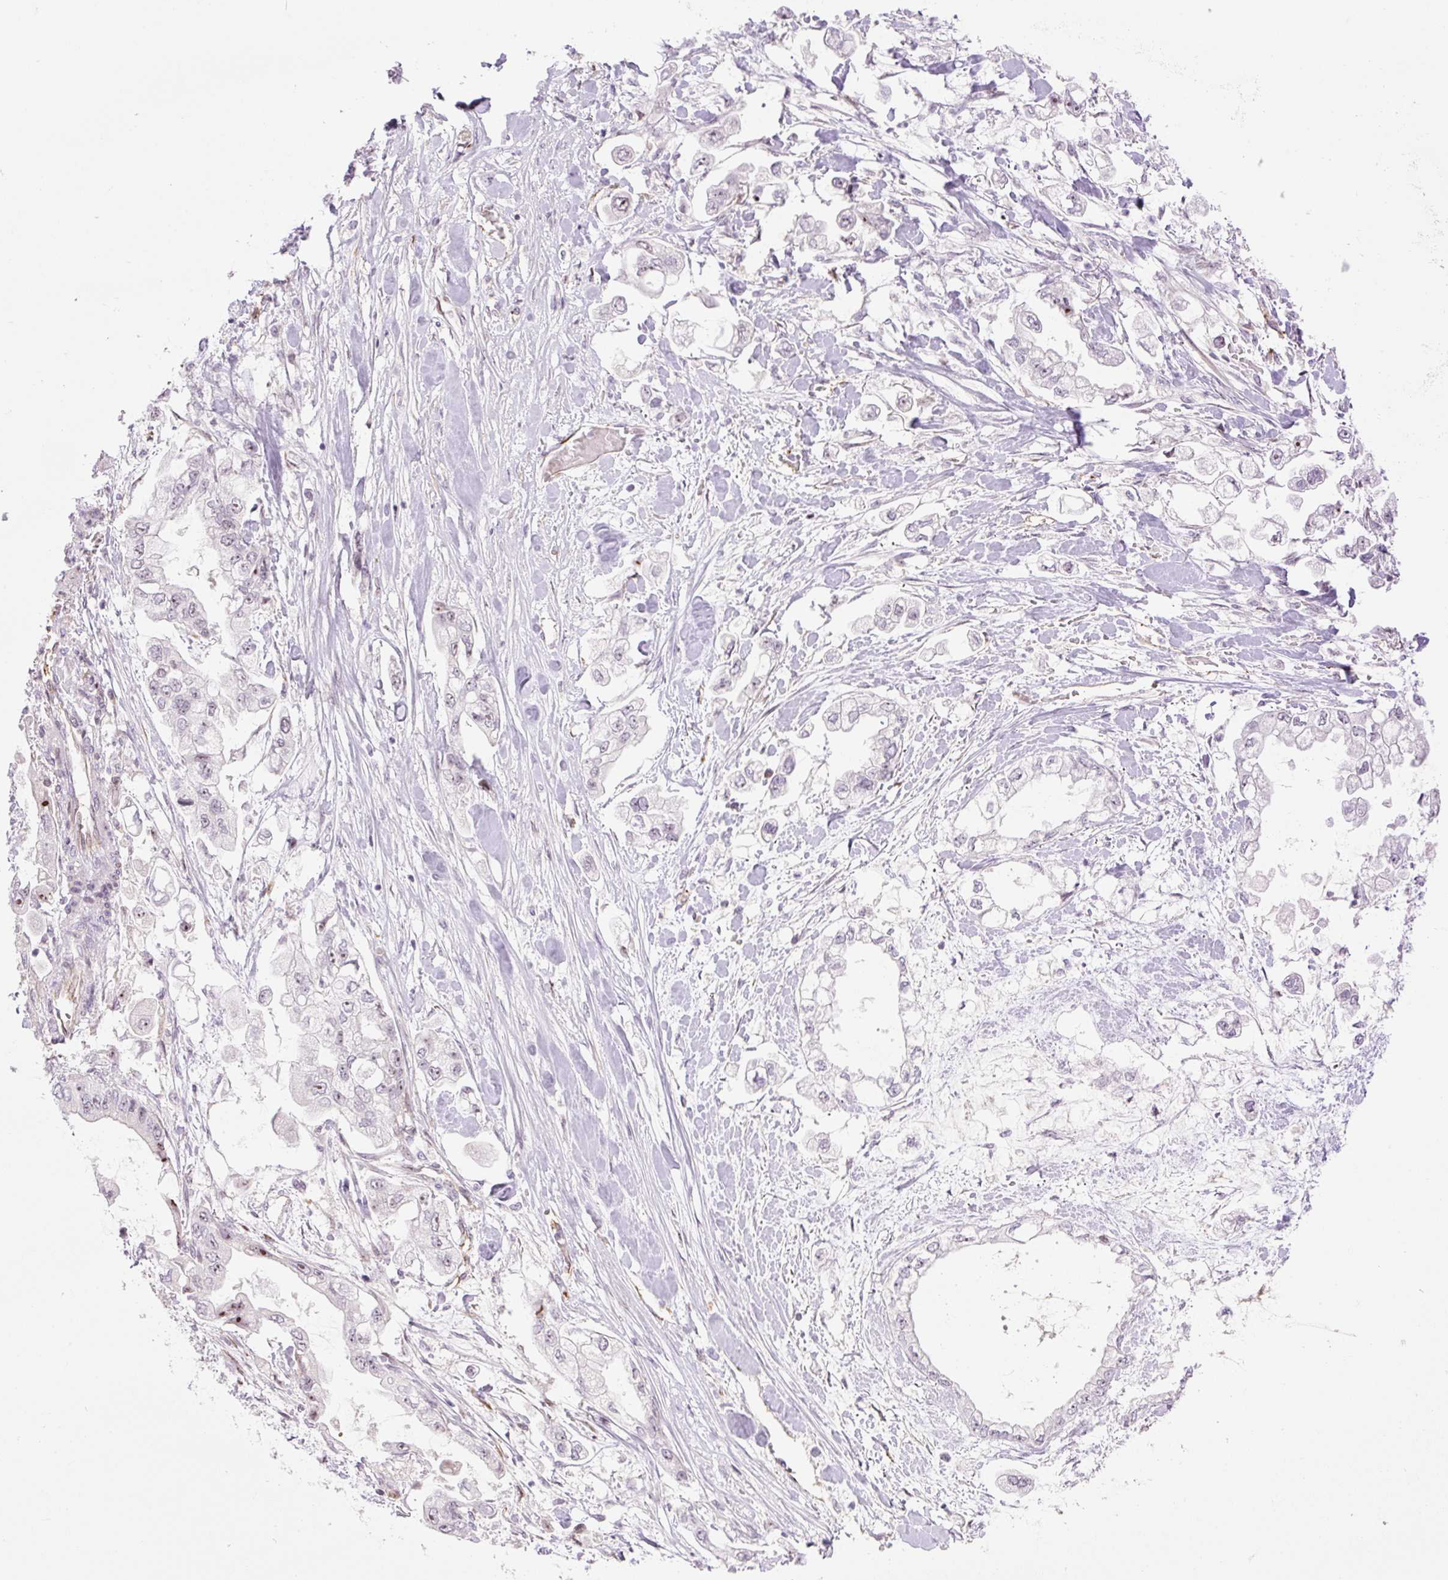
{"staining": {"intensity": "moderate", "quantity": "<25%", "location": "nuclear"}, "tissue": "stomach cancer", "cell_type": "Tumor cells", "image_type": "cancer", "snomed": [{"axis": "morphology", "description": "Adenocarcinoma, NOS"}, {"axis": "topography", "description": "Stomach"}], "caption": "The histopathology image reveals staining of stomach adenocarcinoma, revealing moderate nuclear protein positivity (brown color) within tumor cells.", "gene": "ZNF417", "patient": {"sex": "male", "age": 62}}